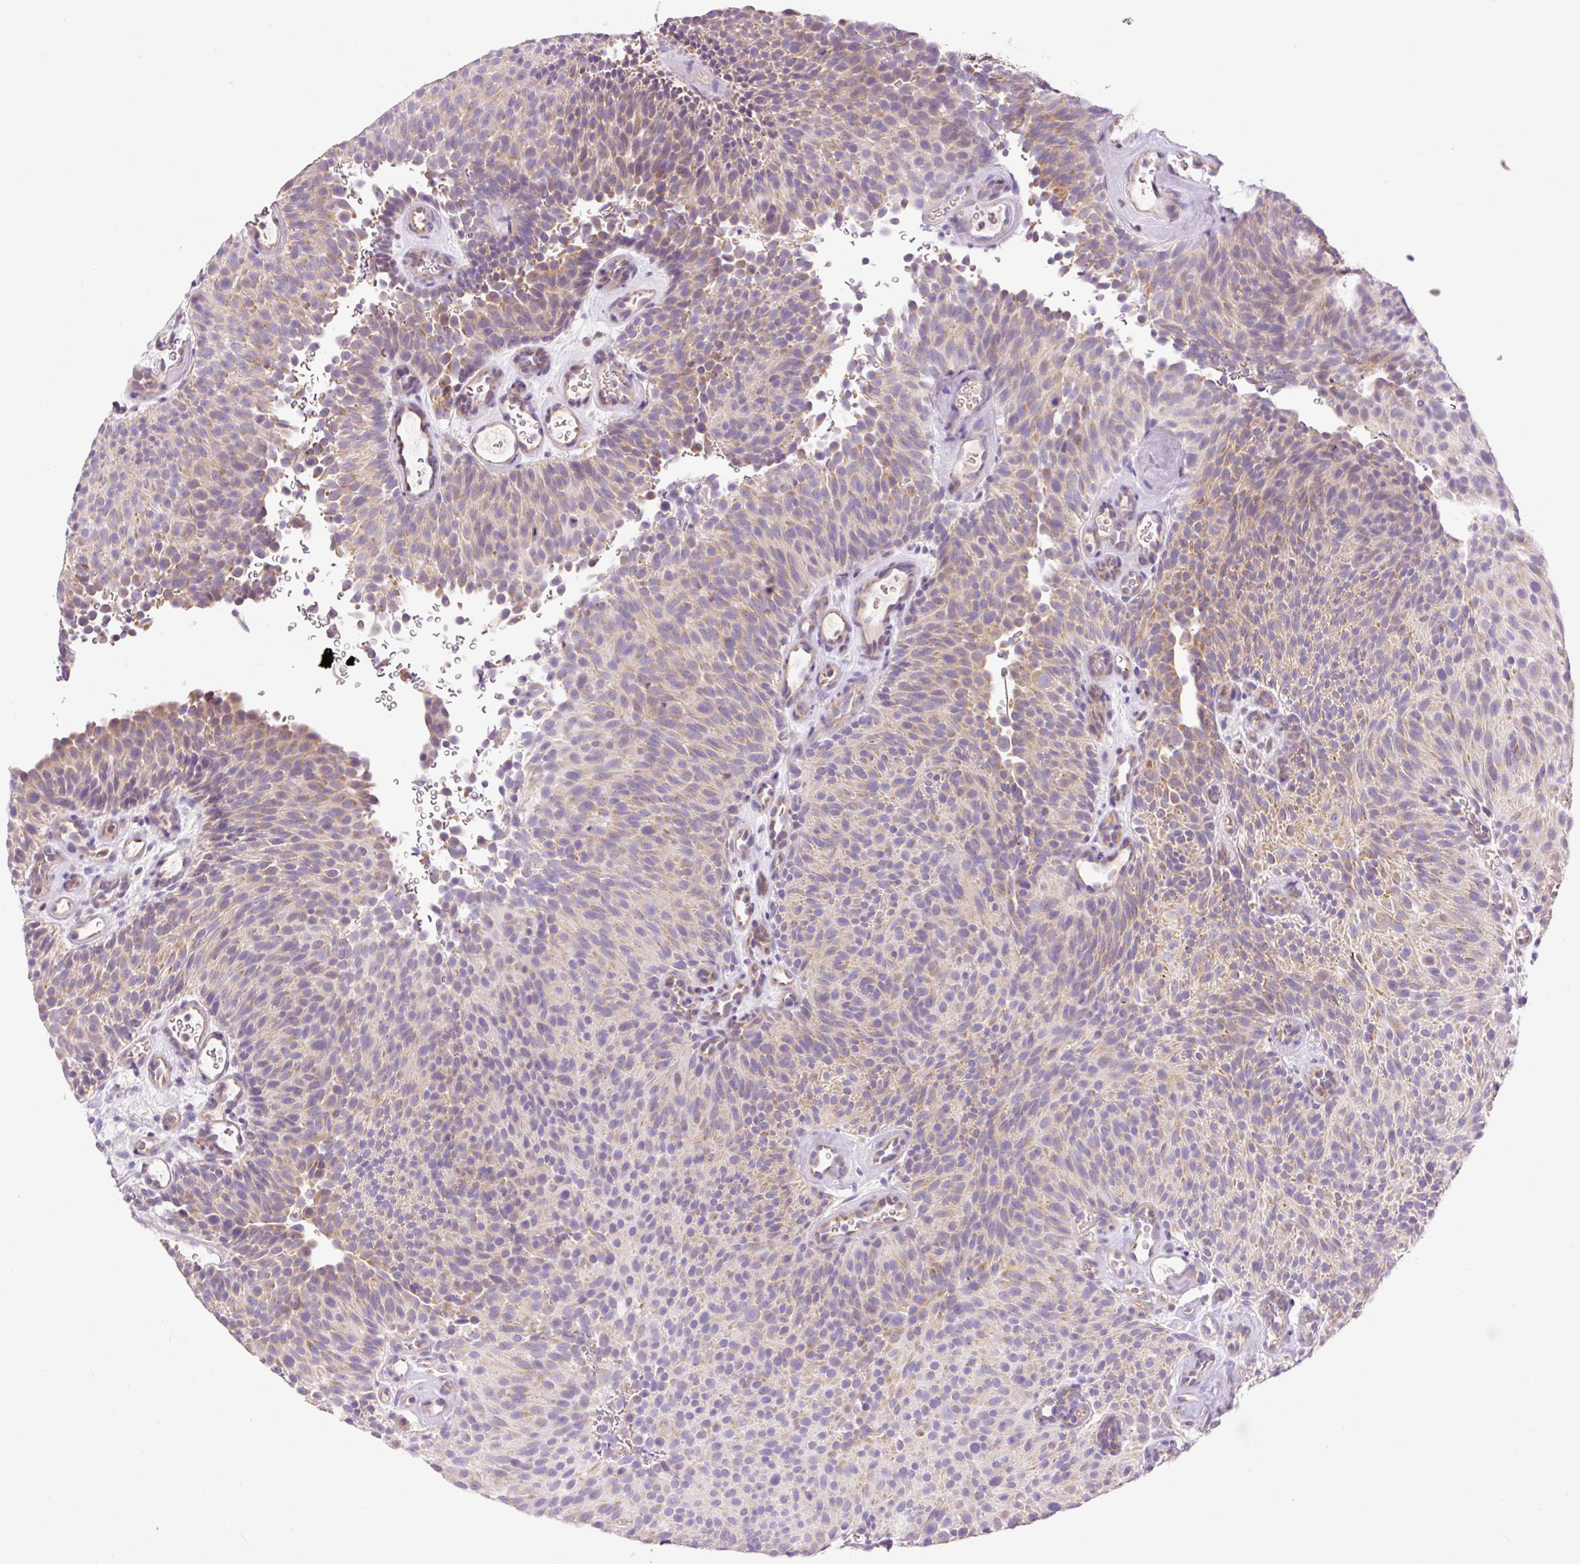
{"staining": {"intensity": "moderate", "quantity": "<25%", "location": "cytoplasmic/membranous"}, "tissue": "urothelial cancer", "cell_type": "Tumor cells", "image_type": "cancer", "snomed": [{"axis": "morphology", "description": "Urothelial carcinoma, Low grade"}, {"axis": "topography", "description": "Urinary bladder"}], "caption": "Urothelial cancer stained with a protein marker displays moderate staining in tumor cells.", "gene": "IMMT", "patient": {"sex": "male", "age": 78}}